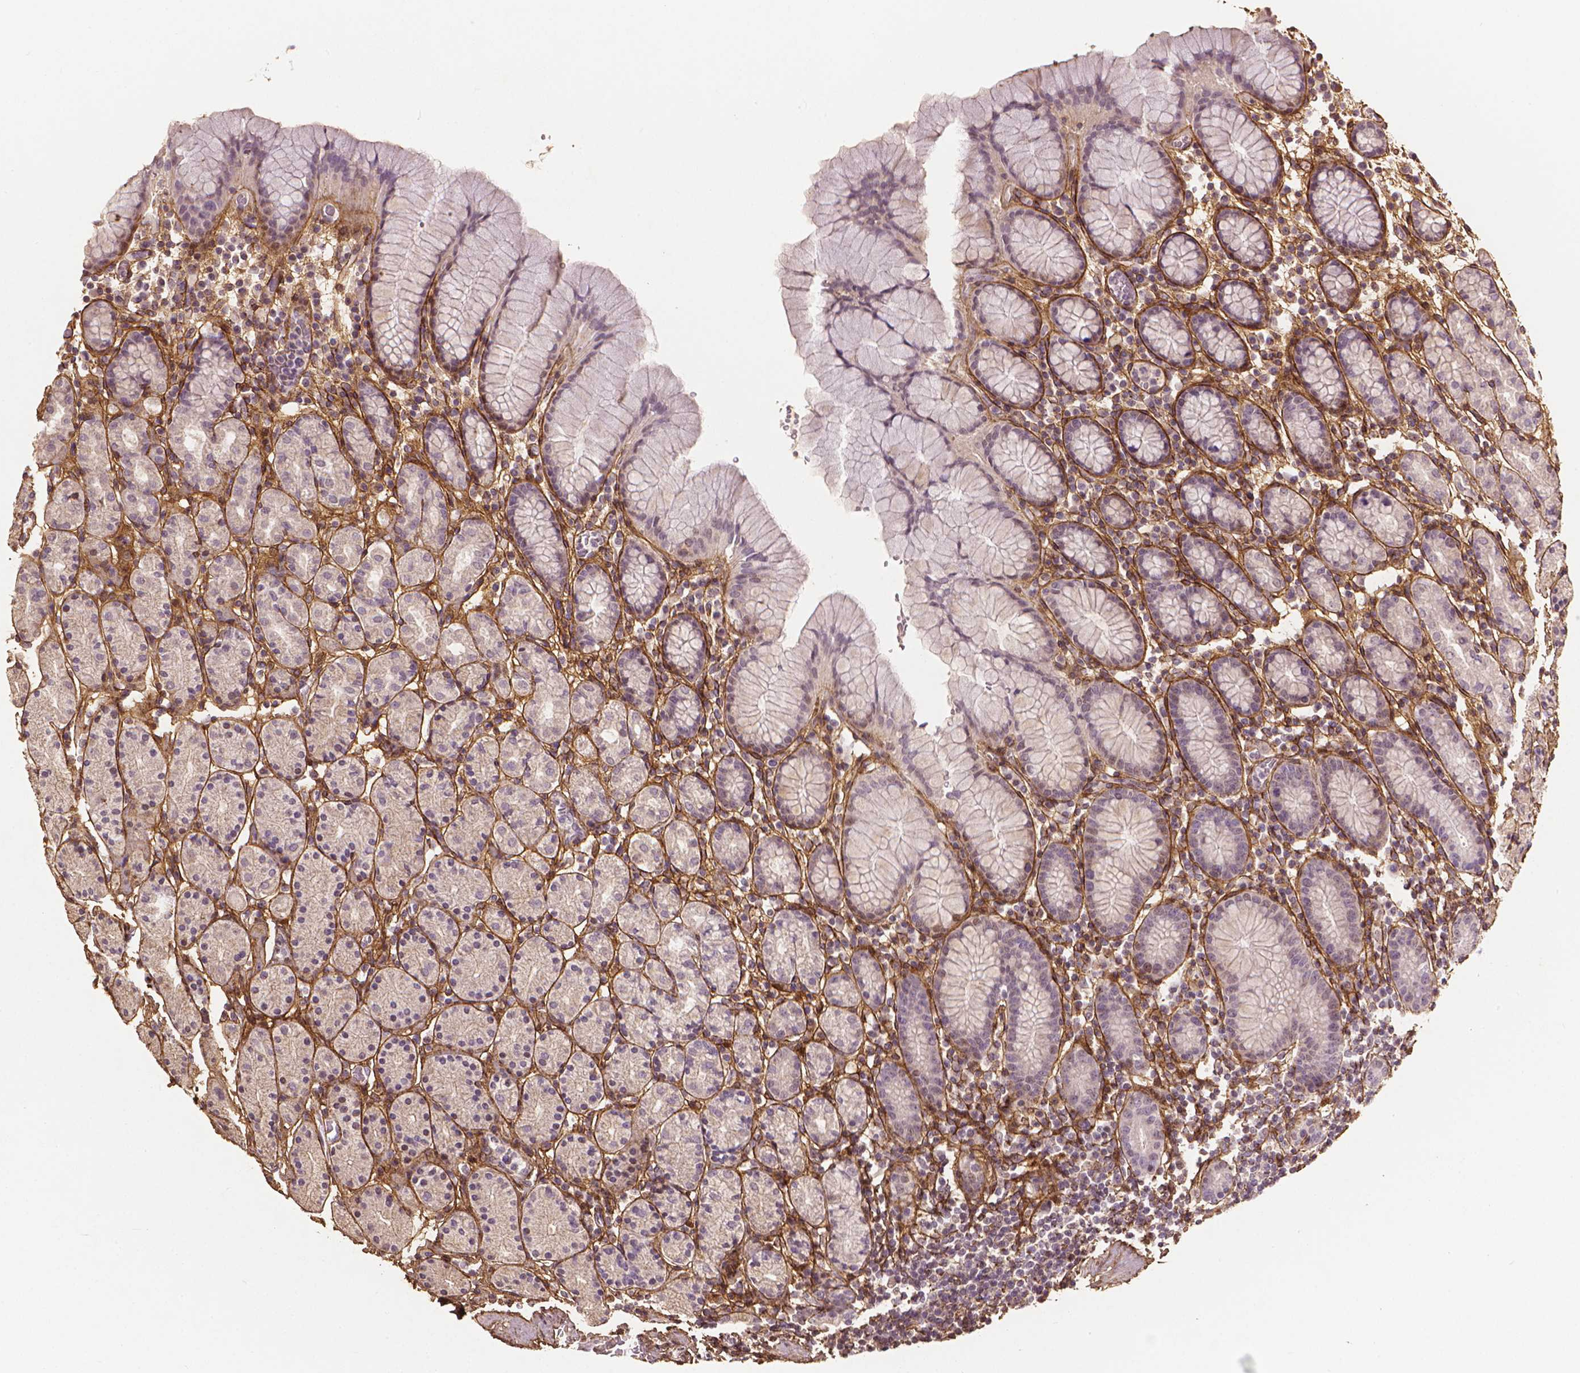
{"staining": {"intensity": "negative", "quantity": "none", "location": "none"}, "tissue": "stomach", "cell_type": "Glandular cells", "image_type": "normal", "snomed": [{"axis": "morphology", "description": "Normal tissue, NOS"}, {"axis": "topography", "description": "Stomach, upper"}, {"axis": "topography", "description": "Stomach"}], "caption": "Immunohistochemical staining of benign stomach shows no significant staining in glandular cells. Nuclei are stained in blue.", "gene": "DCN", "patient": {"sex": "male", "age": 62}}